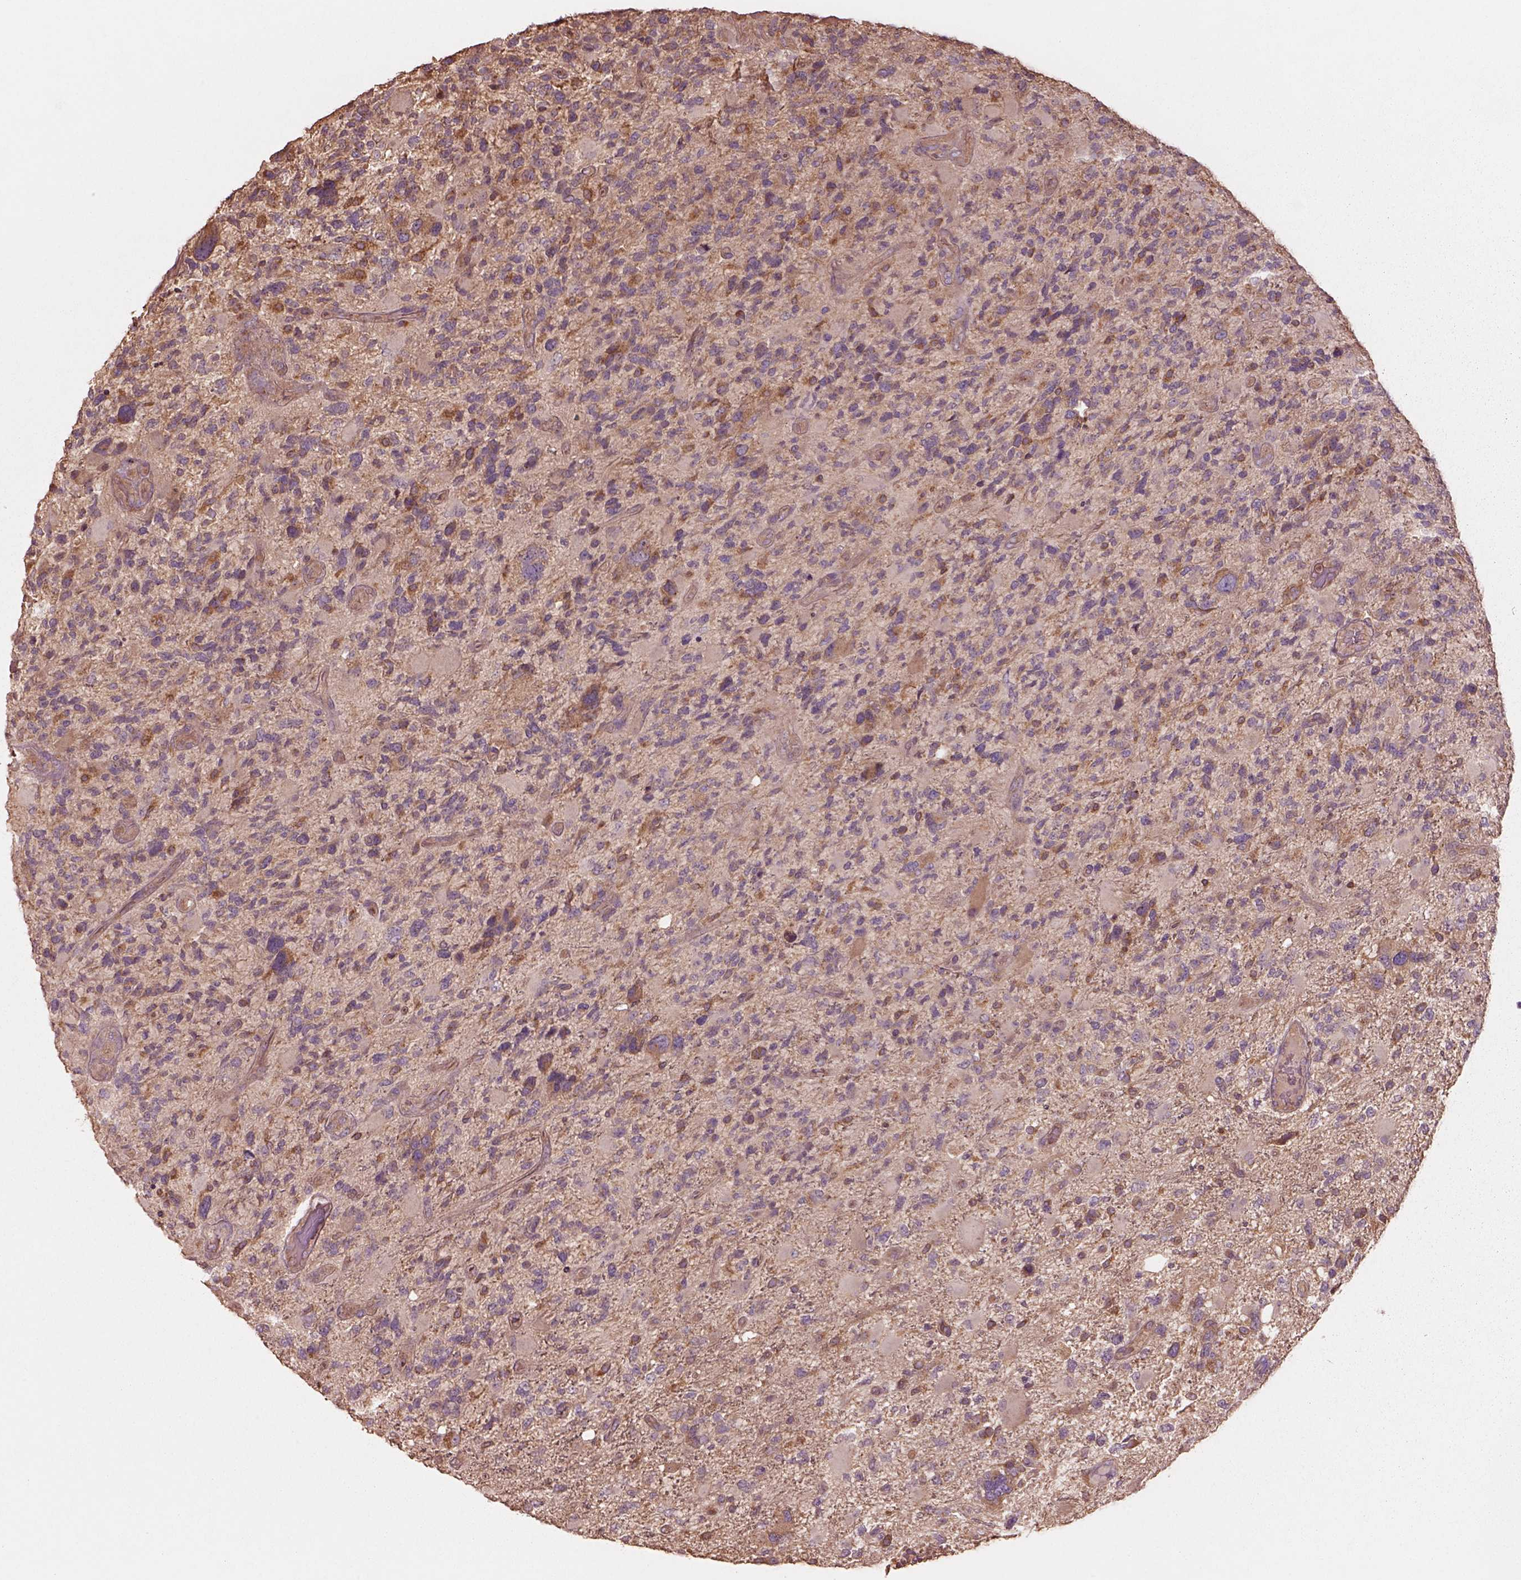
{"staining": {"intensity": "negative", "quantity": "none", "location": "none"}, "tissue": "glioma", "cell_type": "Tumor cells", "image_type": "cancer", "snomed": [{"axis": "morphology", "description": "Glioma, malignant, High grade"}, {"axis": "topography", "description": "Brain"}], "caption": "IHC histopathology image of human glioma stained for a protein (brown), which displays no staining in tumor cells.", "gene": "TRADD", "patient": {"sex": "female", "age": 71}}